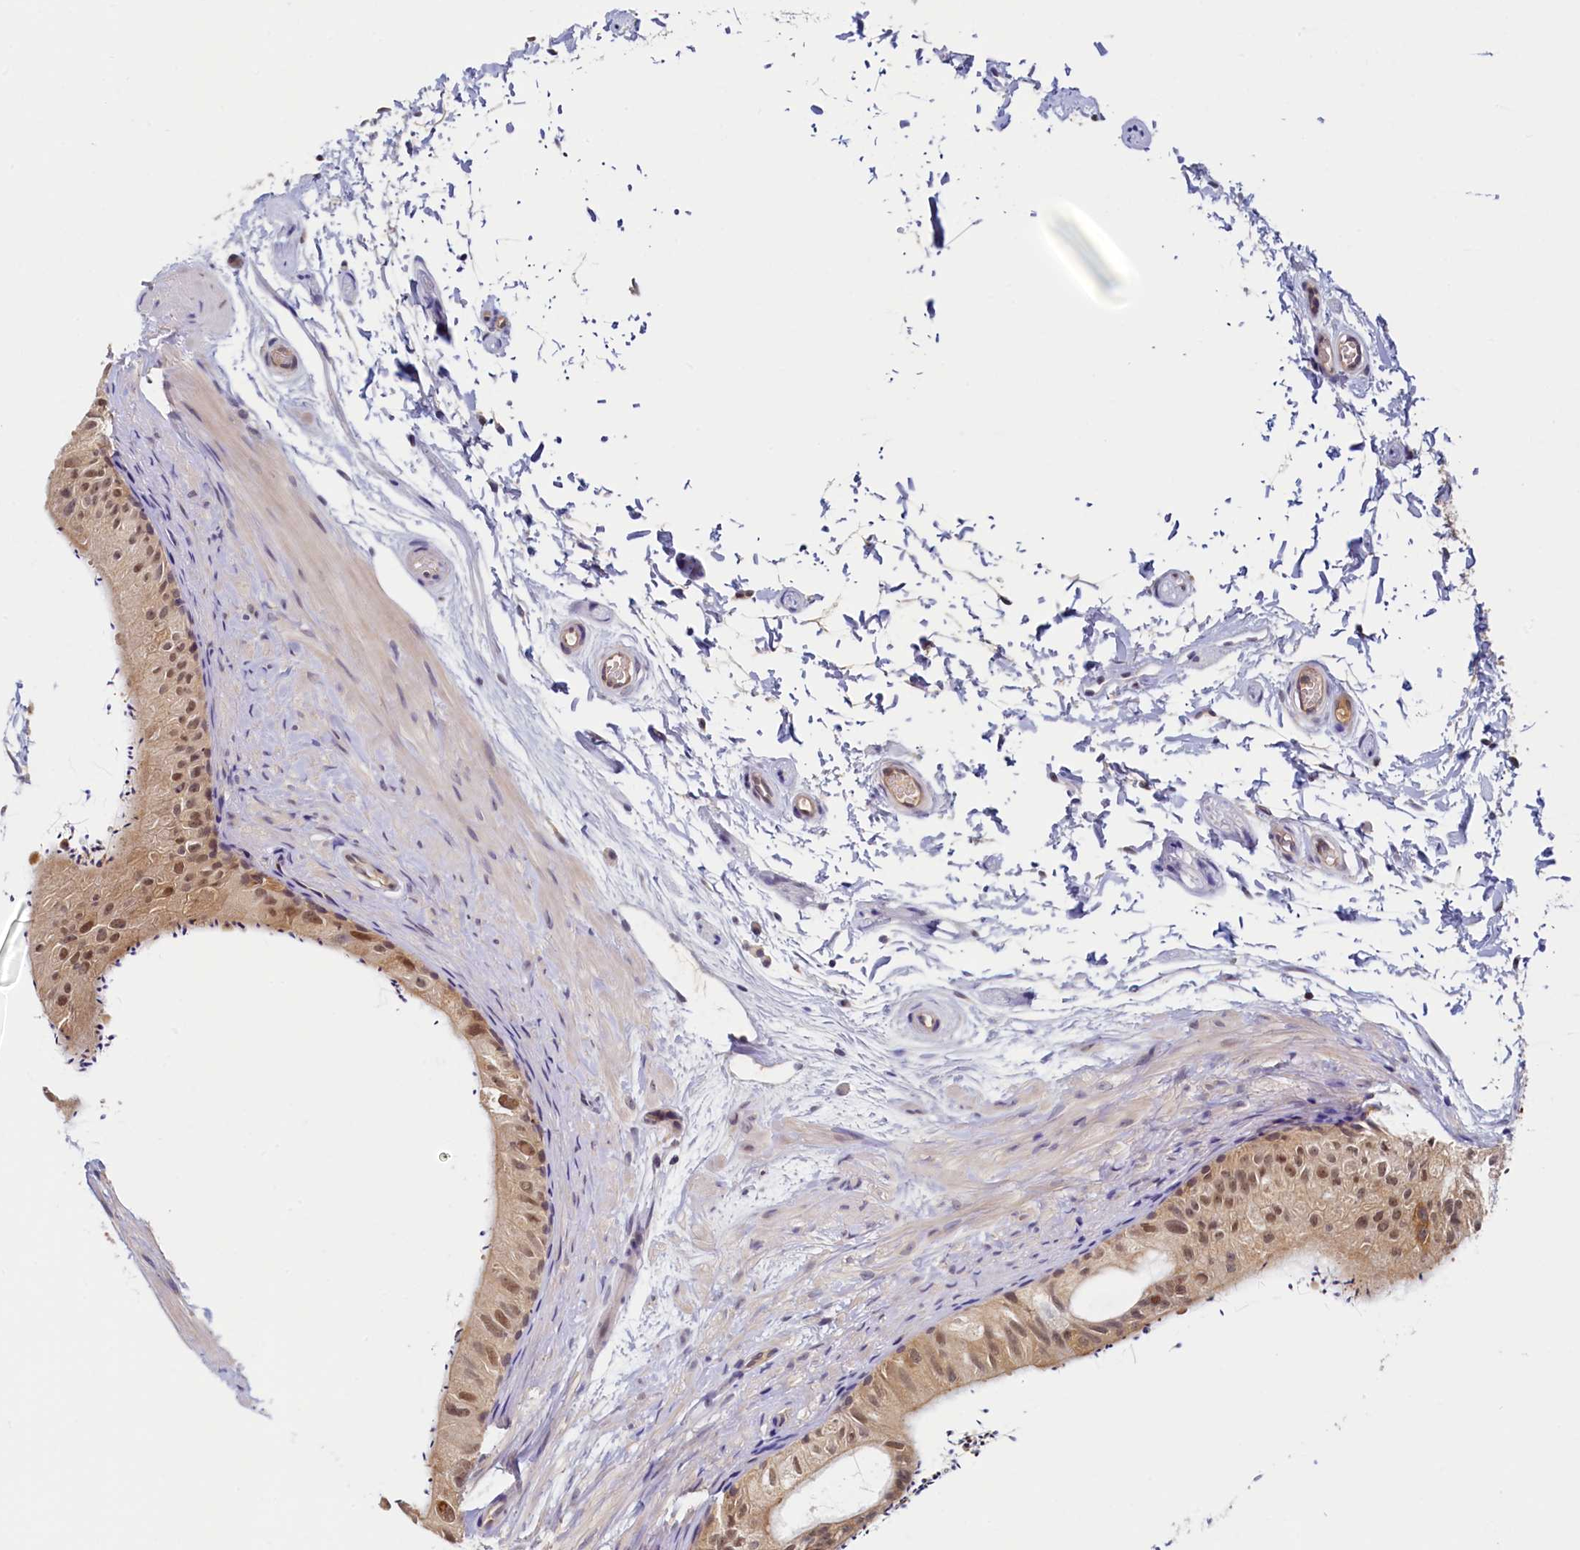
{"staining": {"intensity": "moderate", "quantity": ">75%", "location": "cytoplasmic/membranous,nuclear"}, "tissue": "epididymis", "cell_type": "Glandular cells", "image_type": "normal", "snomed": [{"axis": "morphology", "description": "Normal tissue, NOS"}, {"axis": "topography", "description": "Epididymis"}], "caption": "High-magnification brightfield microscopy of normal epididymis stained with DAB (brown) and counterstained with hematoxylin (blue). glandular cells exhibit moderate cytoplasmic/membranous,nuclear staining is seen in approximately>75% of cells. (DAB (3,3'-diaminobenzidine) IHC, brown staining for protein, blue staining for nuclei).", "gene": "PAAF1", "patient": {"sex": "male", "age": 50}}